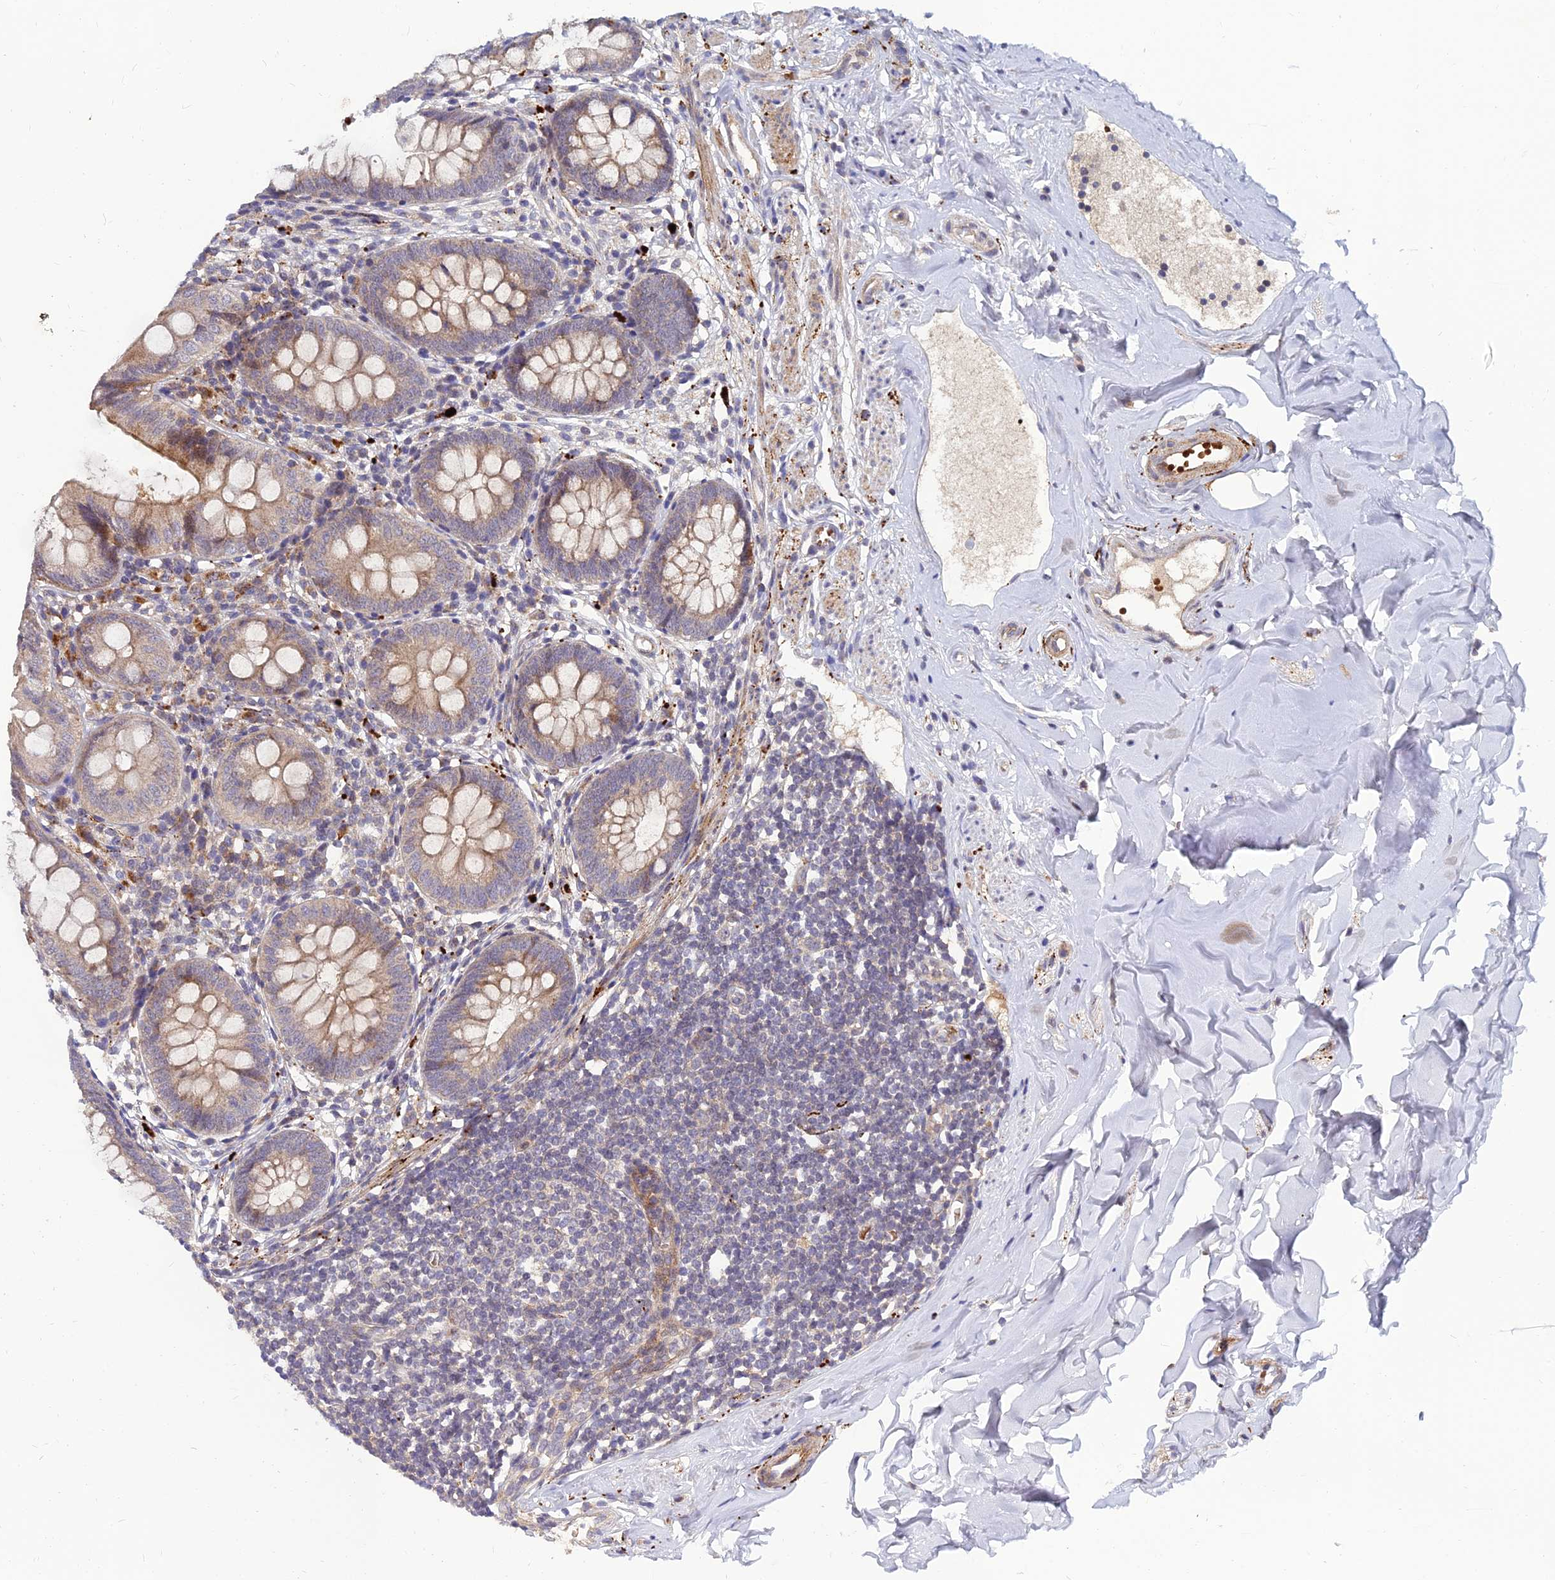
{"staining": {"intensity": "moderate", "quantity": "25%-75%", "location": "cytoplasmic/membranous"}, "tissue": "appendix", "cell_type": "Glandular cells", "image_type": "normal", "snomed": [{"axis": "morphology", "description": "Normal tissue, NOS"}, {"axis": "topography", "description": "Appendix"}], "caption": "A brown stain shows moderate cytoplasmic/membranous positivity of a protein in glandular cells of unremarkable human appendix. The protein of interest is stained brown, and the nuclei are stained in blue (DAB (3,3'-diaminobenzidine) IHC with brightfield microscopy, high magnification).", "gene": "NPY", "patient": {"sex": "female", "age": 51}}